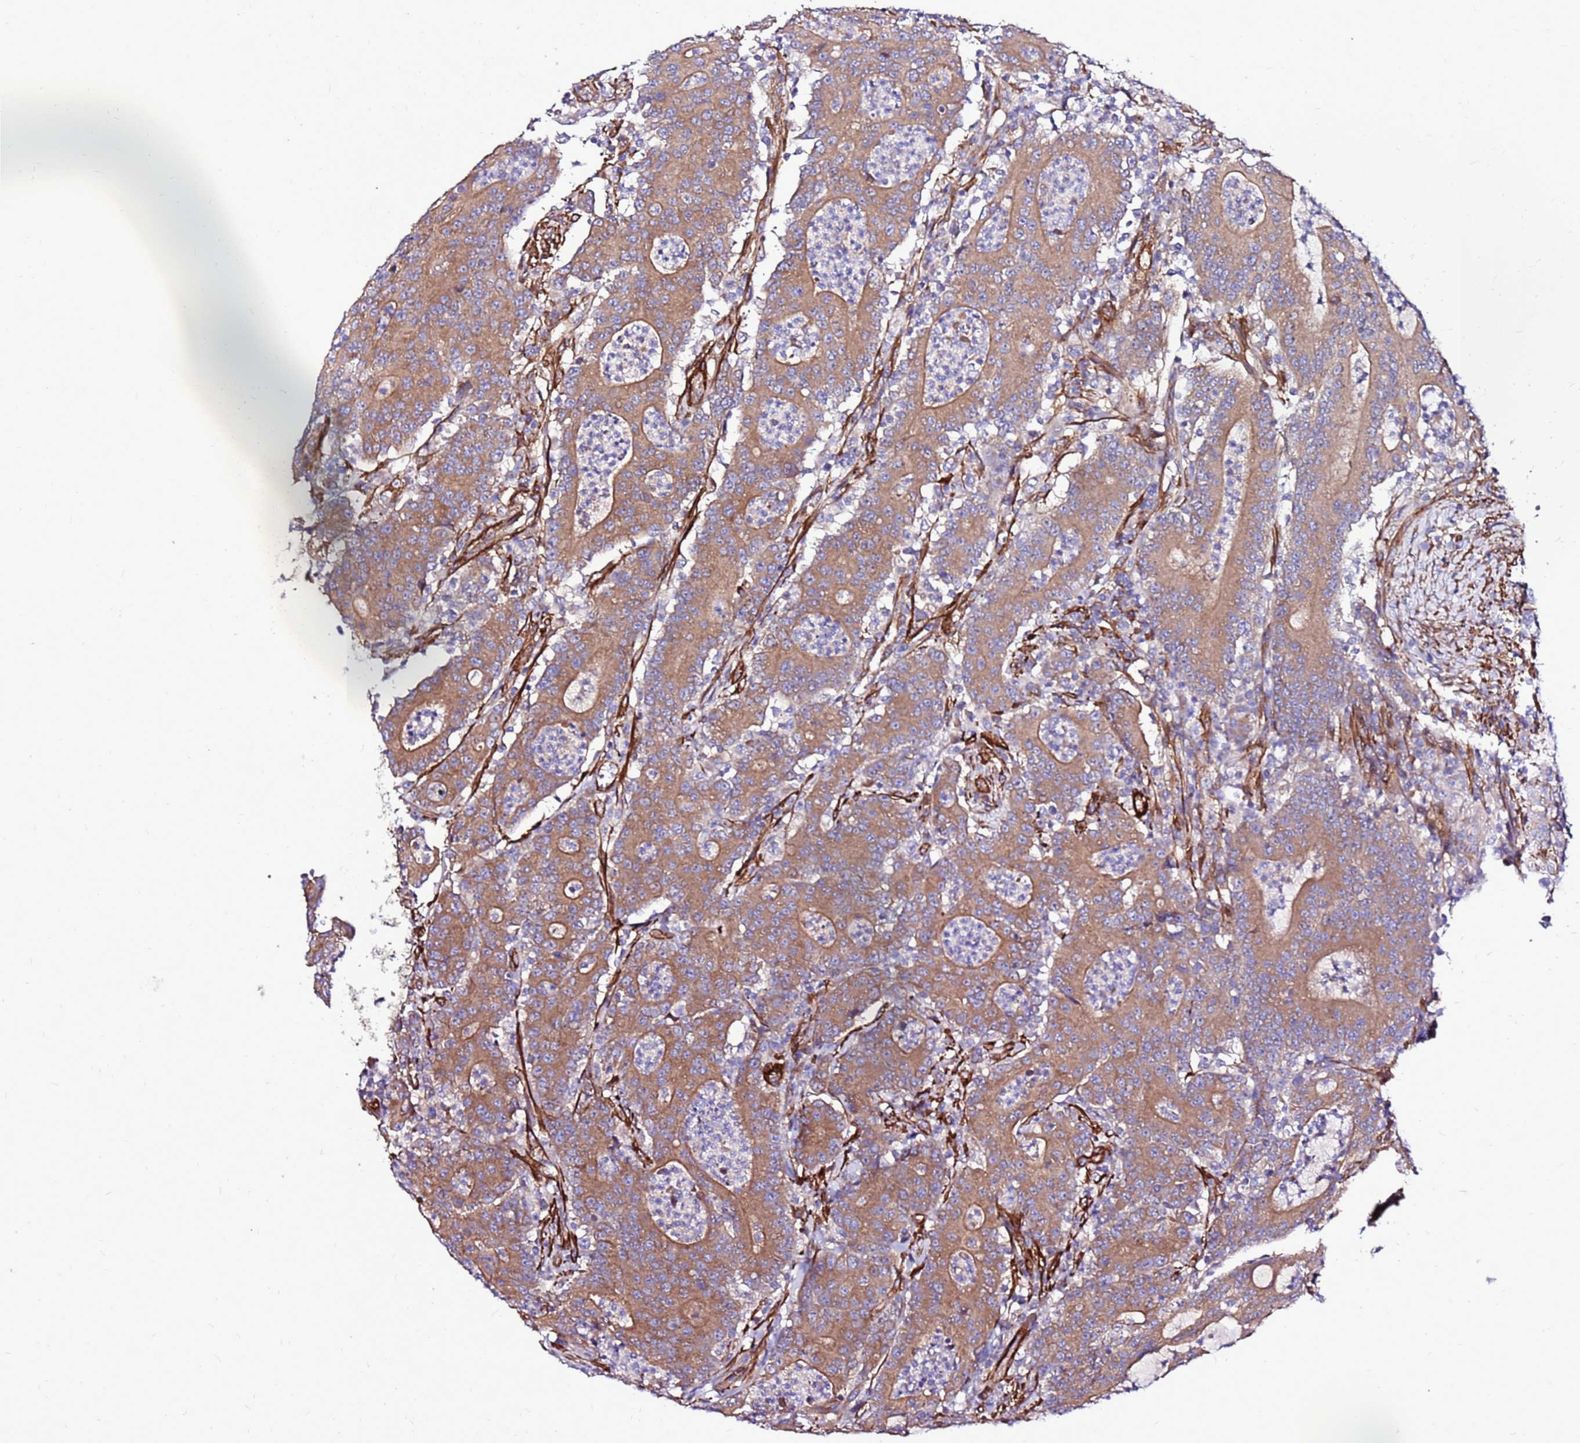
{"staining": {"intensity": "moderate", "quantity": ">75%", "location": "cytoplasmic/membranous"}, "tissue": "colorectal cancer", "cell_type": "Tumor cells", "image_type": "cancer", "snomed": [{"axis": "morphology", "description": "Adenocarcinoma, NOS"}, {"axis": "topography", "description": "Colon"}], "caption": "A medium amount of moderate cytoplasmic/membranous expression is appreciated in about >75% of tumor cells in colorectal cancer tissue. (IHC, brightfield microscopy, high magnification).", "gene": "EI24", "patient": {"sex": "male", "age": 83}}